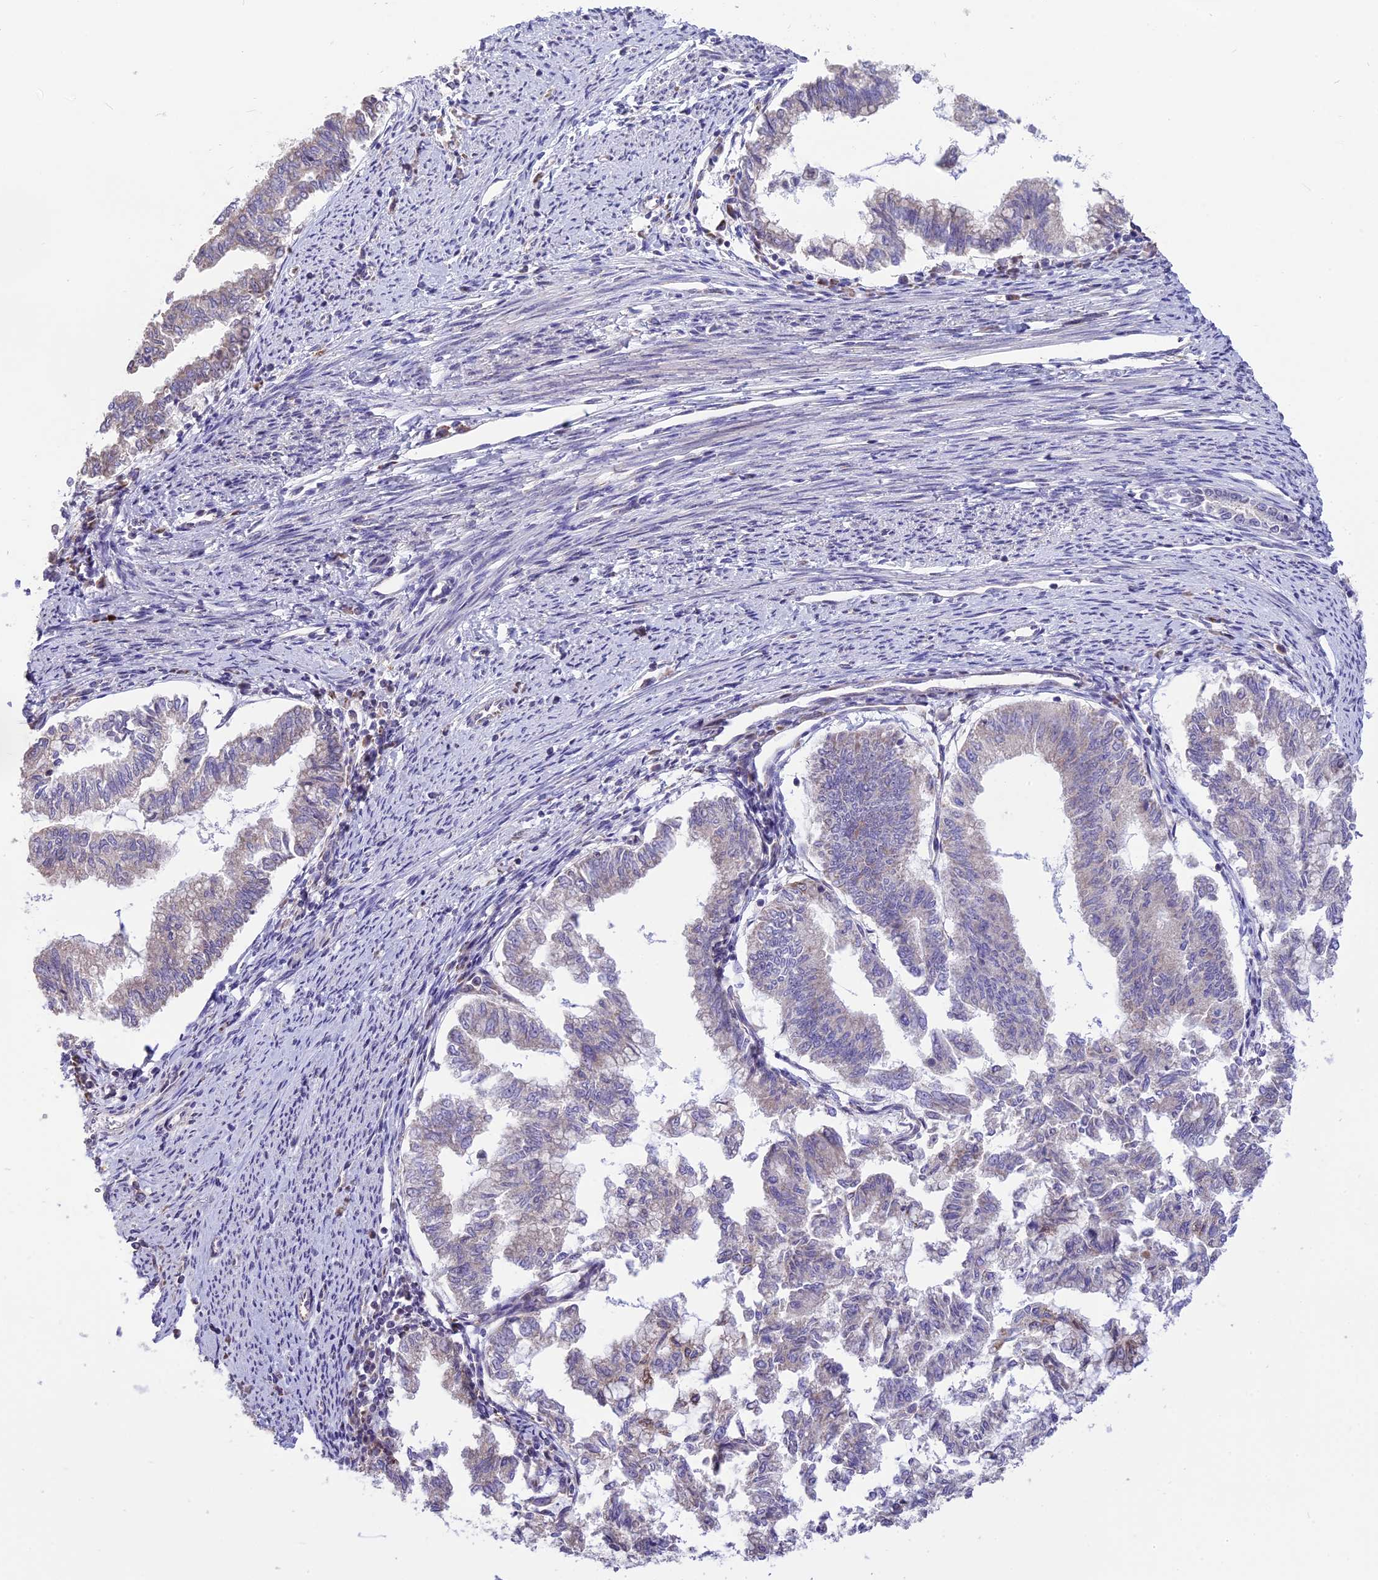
{"staining": {"intensity": "negative", "quantity": "none", "location": "none"}, "tissue": "endometrial cancer", "cell_type": "Tumor cells", "image_type": "cancer", "snomed": [{"axis": "morphology", "description": "Adenocarcinoma, NOS"}, {"axis": "topography", "description": "Endometrium"}], "caption": "Tumor cells show no significant positivity in adenocarcinoma (endometrial). The staining is performed using DAB brown chromogen with nuclei counter-stained in using hematoxylin.", "gene": "CMSS1", "patient": {"sex": "female", "age": 79}}